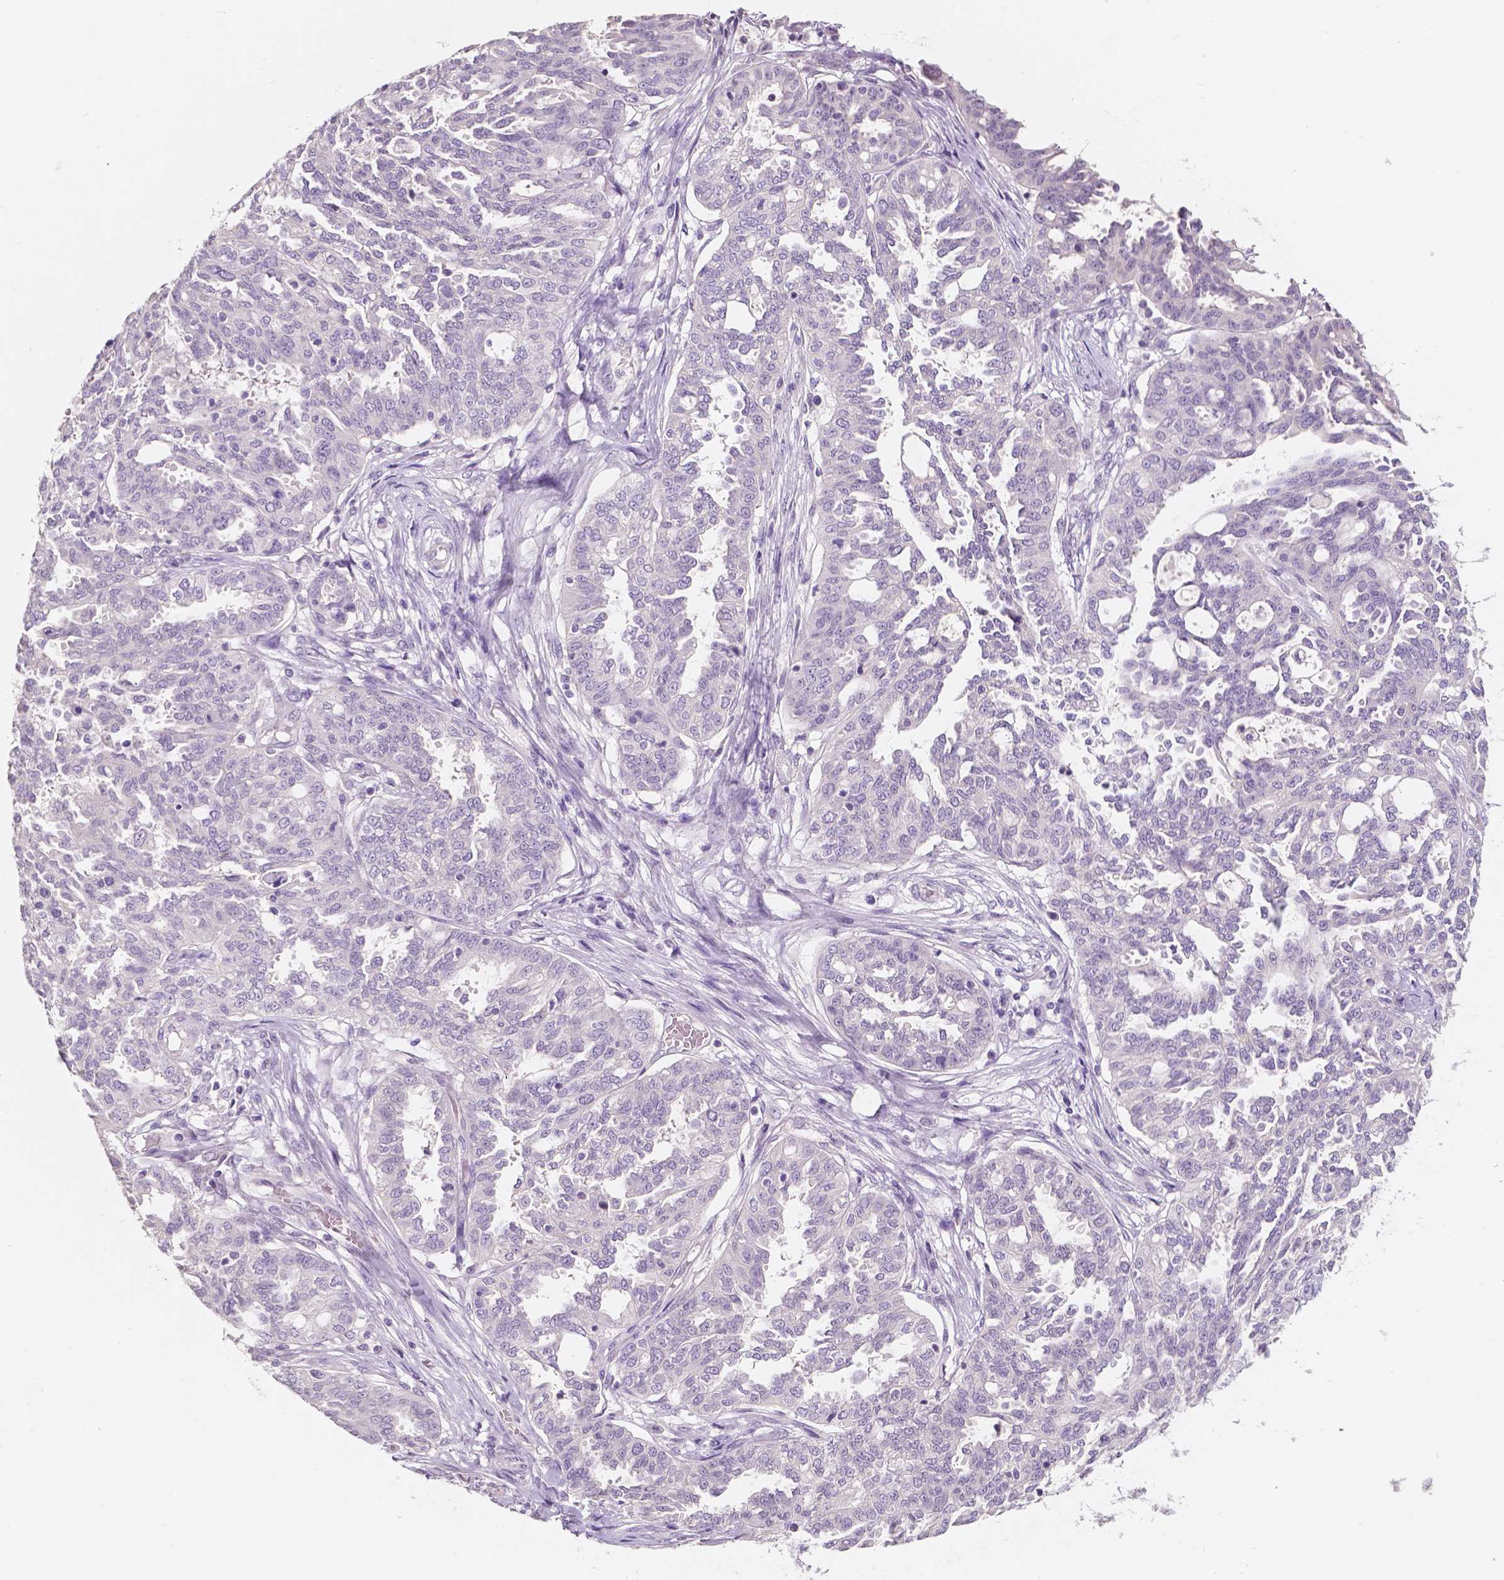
{"staining": {"intensity": "negative", "quantity": "none", "location": "none"}, "tissue": "ovarian cancer", "cell_type": "Tumor cells", "image_type": "cancer", "snomed": [{"axis": "morphology", "description": "Cystadenocarcinoma, serous, NOS"}, {"axis": "topography", "description": "Ovary"}], "caption": "Tumor cells are negative for brown protein staining in serous cystadenocarcinoma (ovarian).", "gene": "TAL1", "patient": {"sex": "female", "age": 67}}